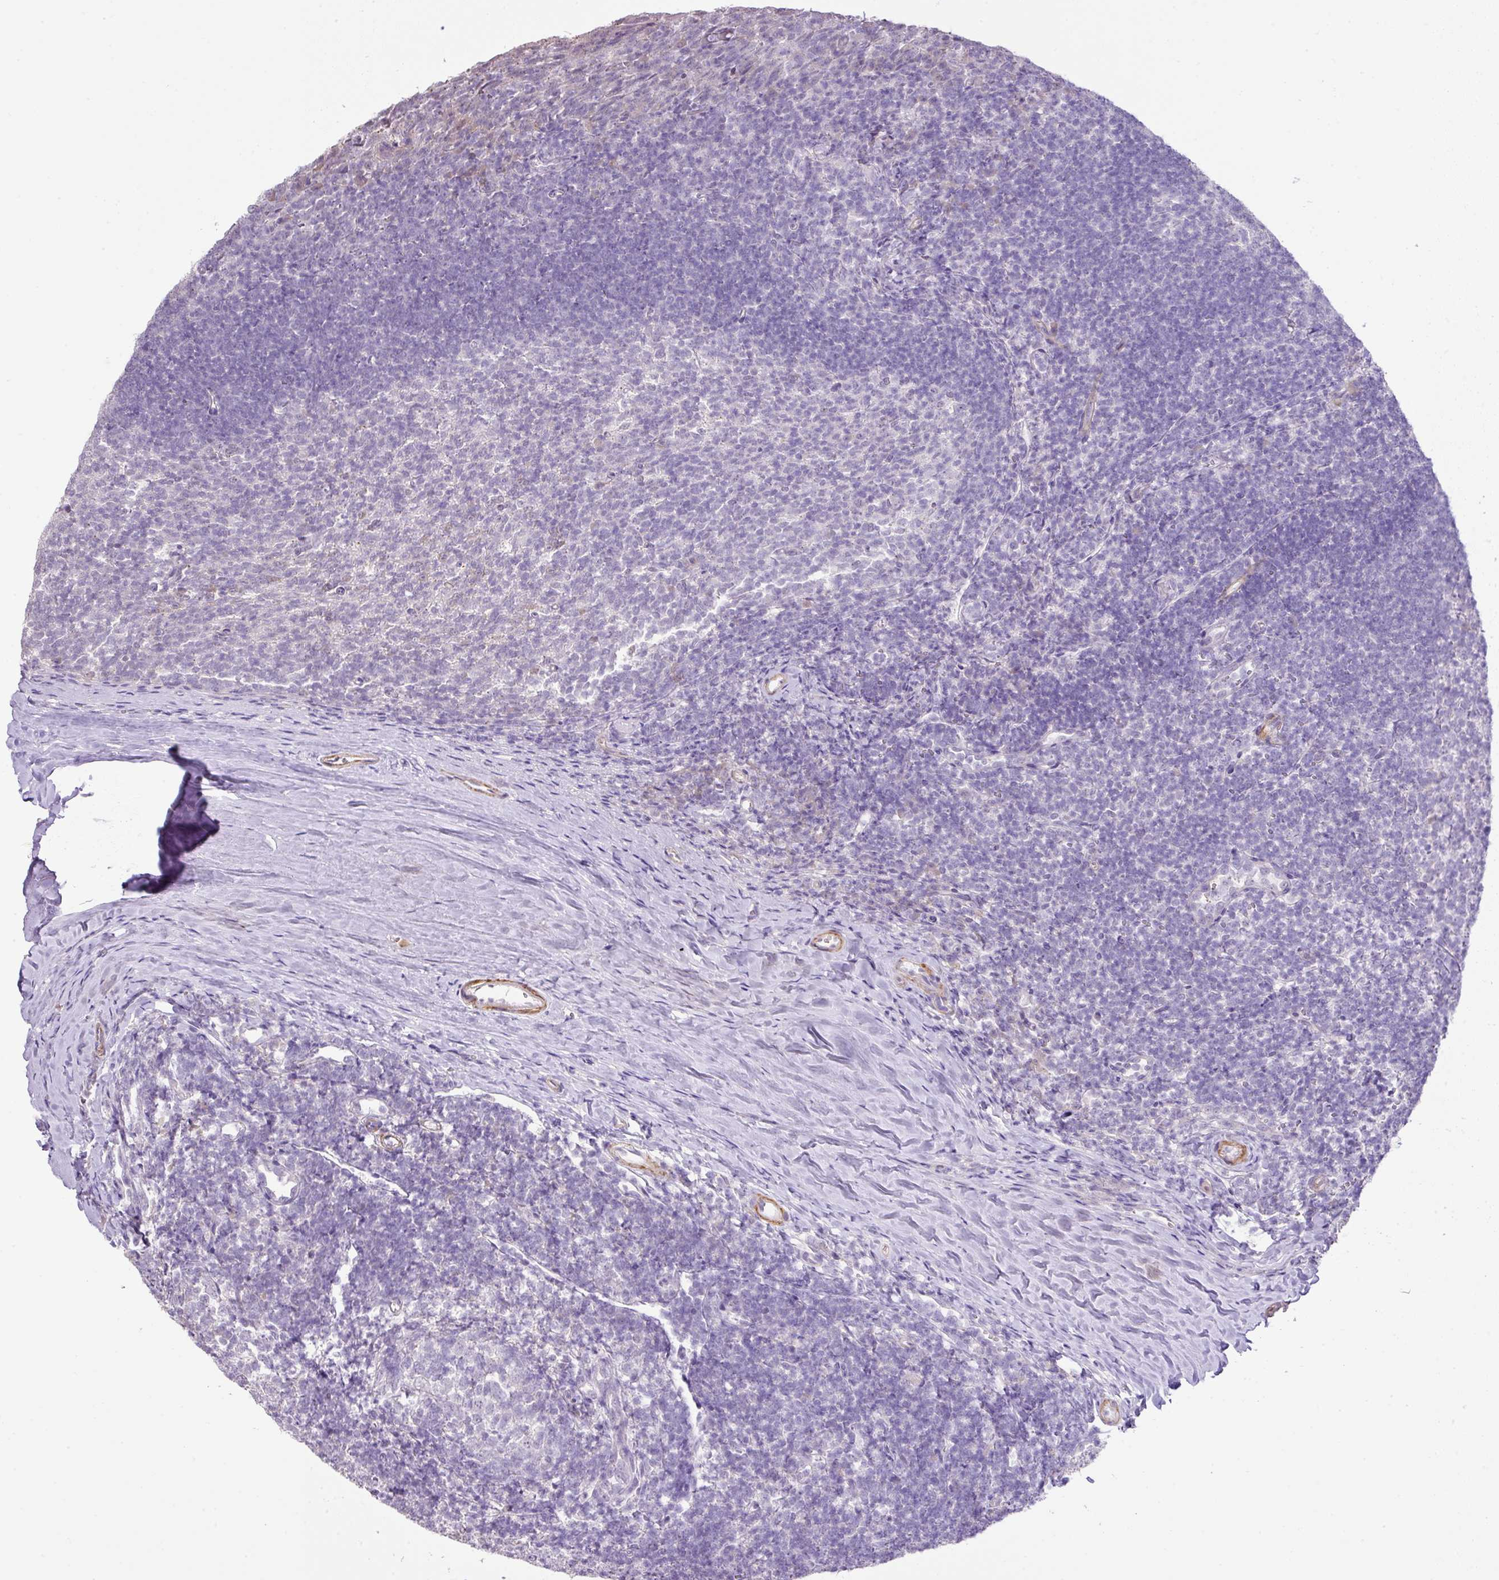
{"staining": {"intensity": "negative", "quantity": "none", "location": "none"}, "tissue": "tonsil", "cell_type": "Germinal center cells", "image_type": "normal", "snomed": [{"axis": "morphology", "description": "Normal tissue, NOS"}, {"axis": "topography", "description": "Tonsil"}], "caption": "IHC of unremarkable human tonsil exhibits no positivity in germinal center cells. Nuclei are stained in blue.", "gene": "DIP2A", "patient": {"sex": "female", "age": 10}}